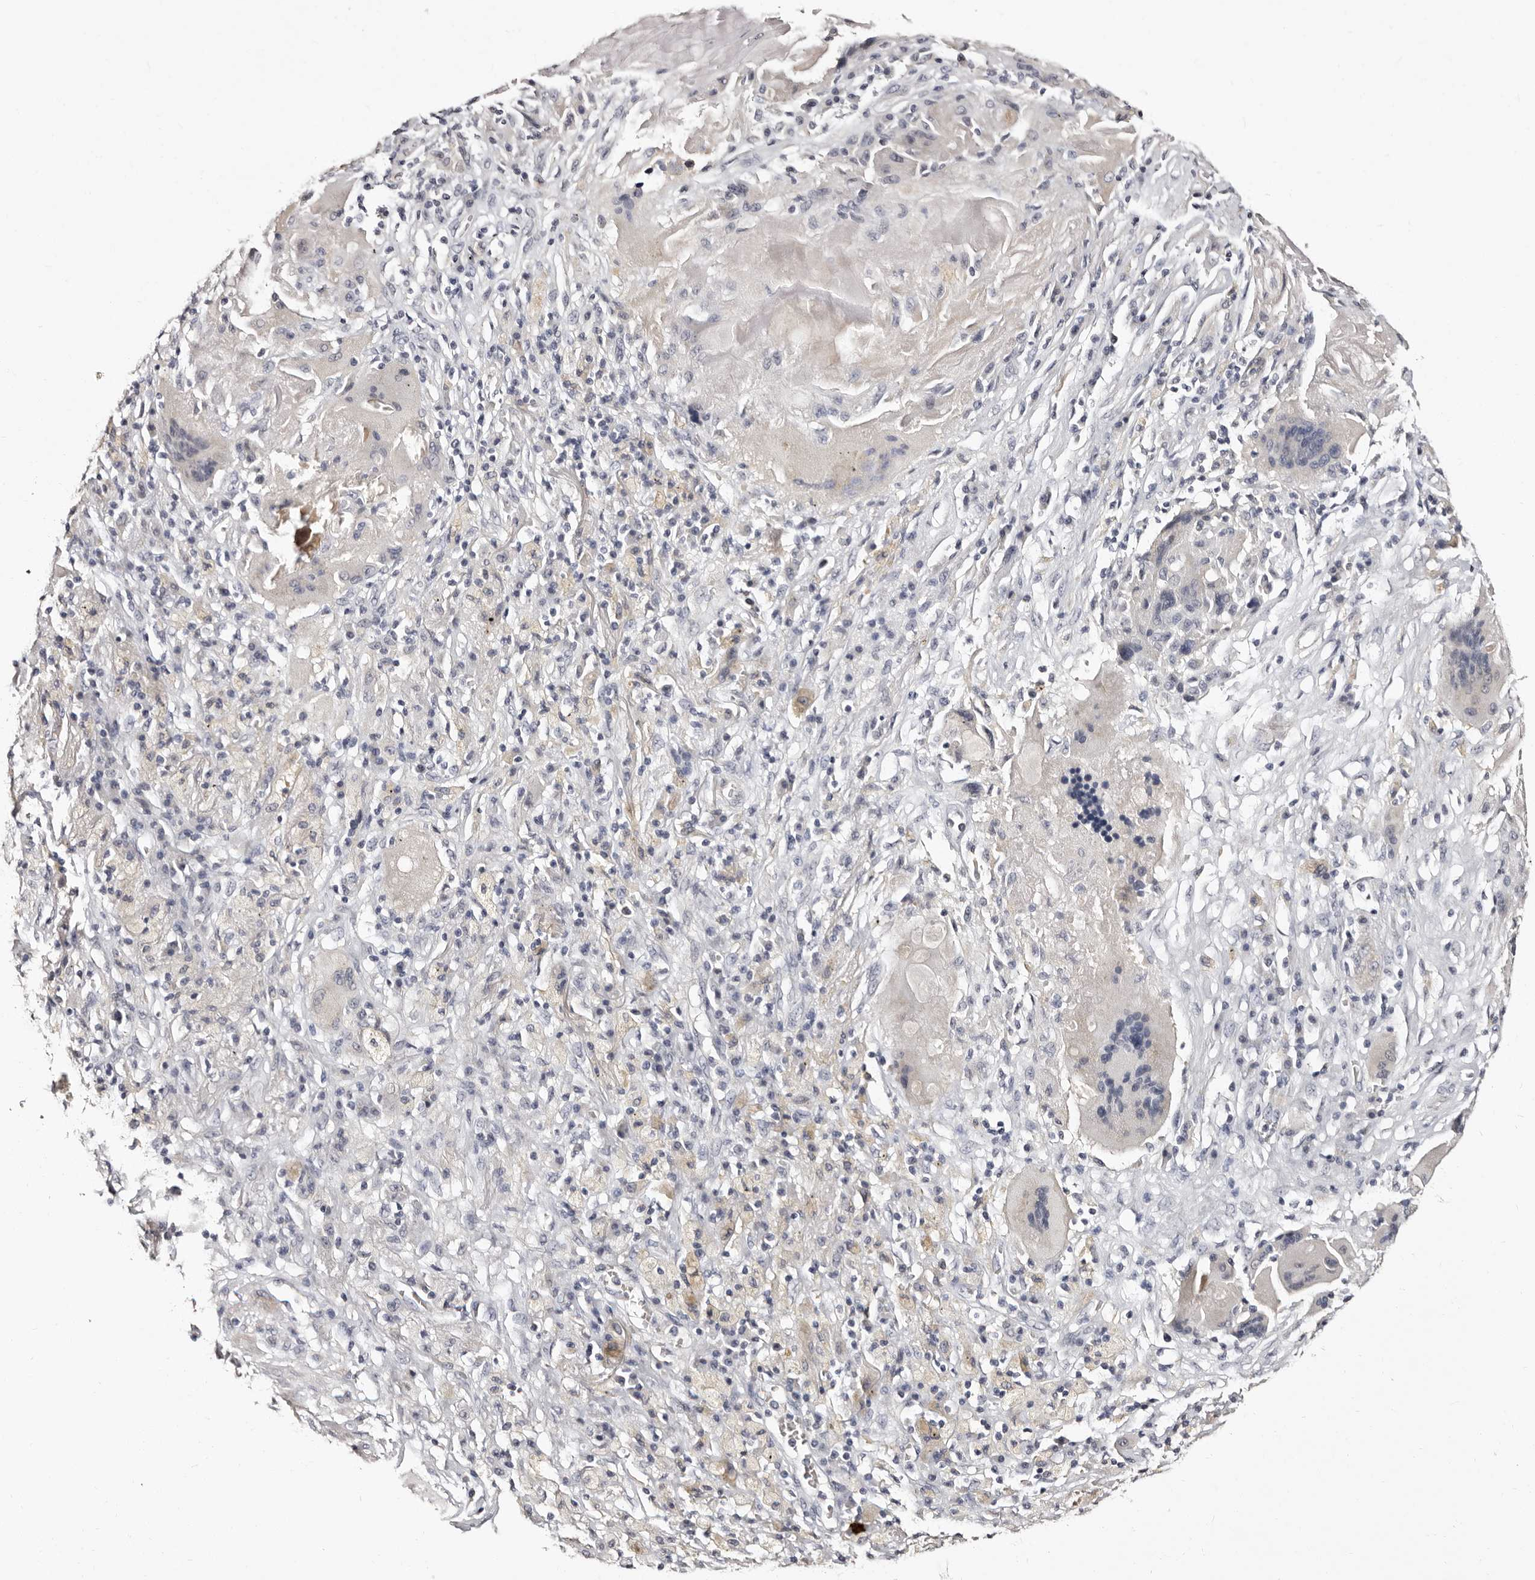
{"staining": {"intensity": "negative", "quantity": "none", "location": "none"}, "tissue": "lung cancer", "cell_type": "Tumor cells", "image_type": "cancer", "snomed": [{"axis": "morphology", "description": "Squamous cell carcinoma, NOS"}, {"axis": "topography", "description": "Lung"}], "caption": "Tumor cells are negative for brown protein staining in lung cancer. Nuclei are stained in blue.", "gene": "BPGM", "patient": {"sex": "male", "age": 61}}